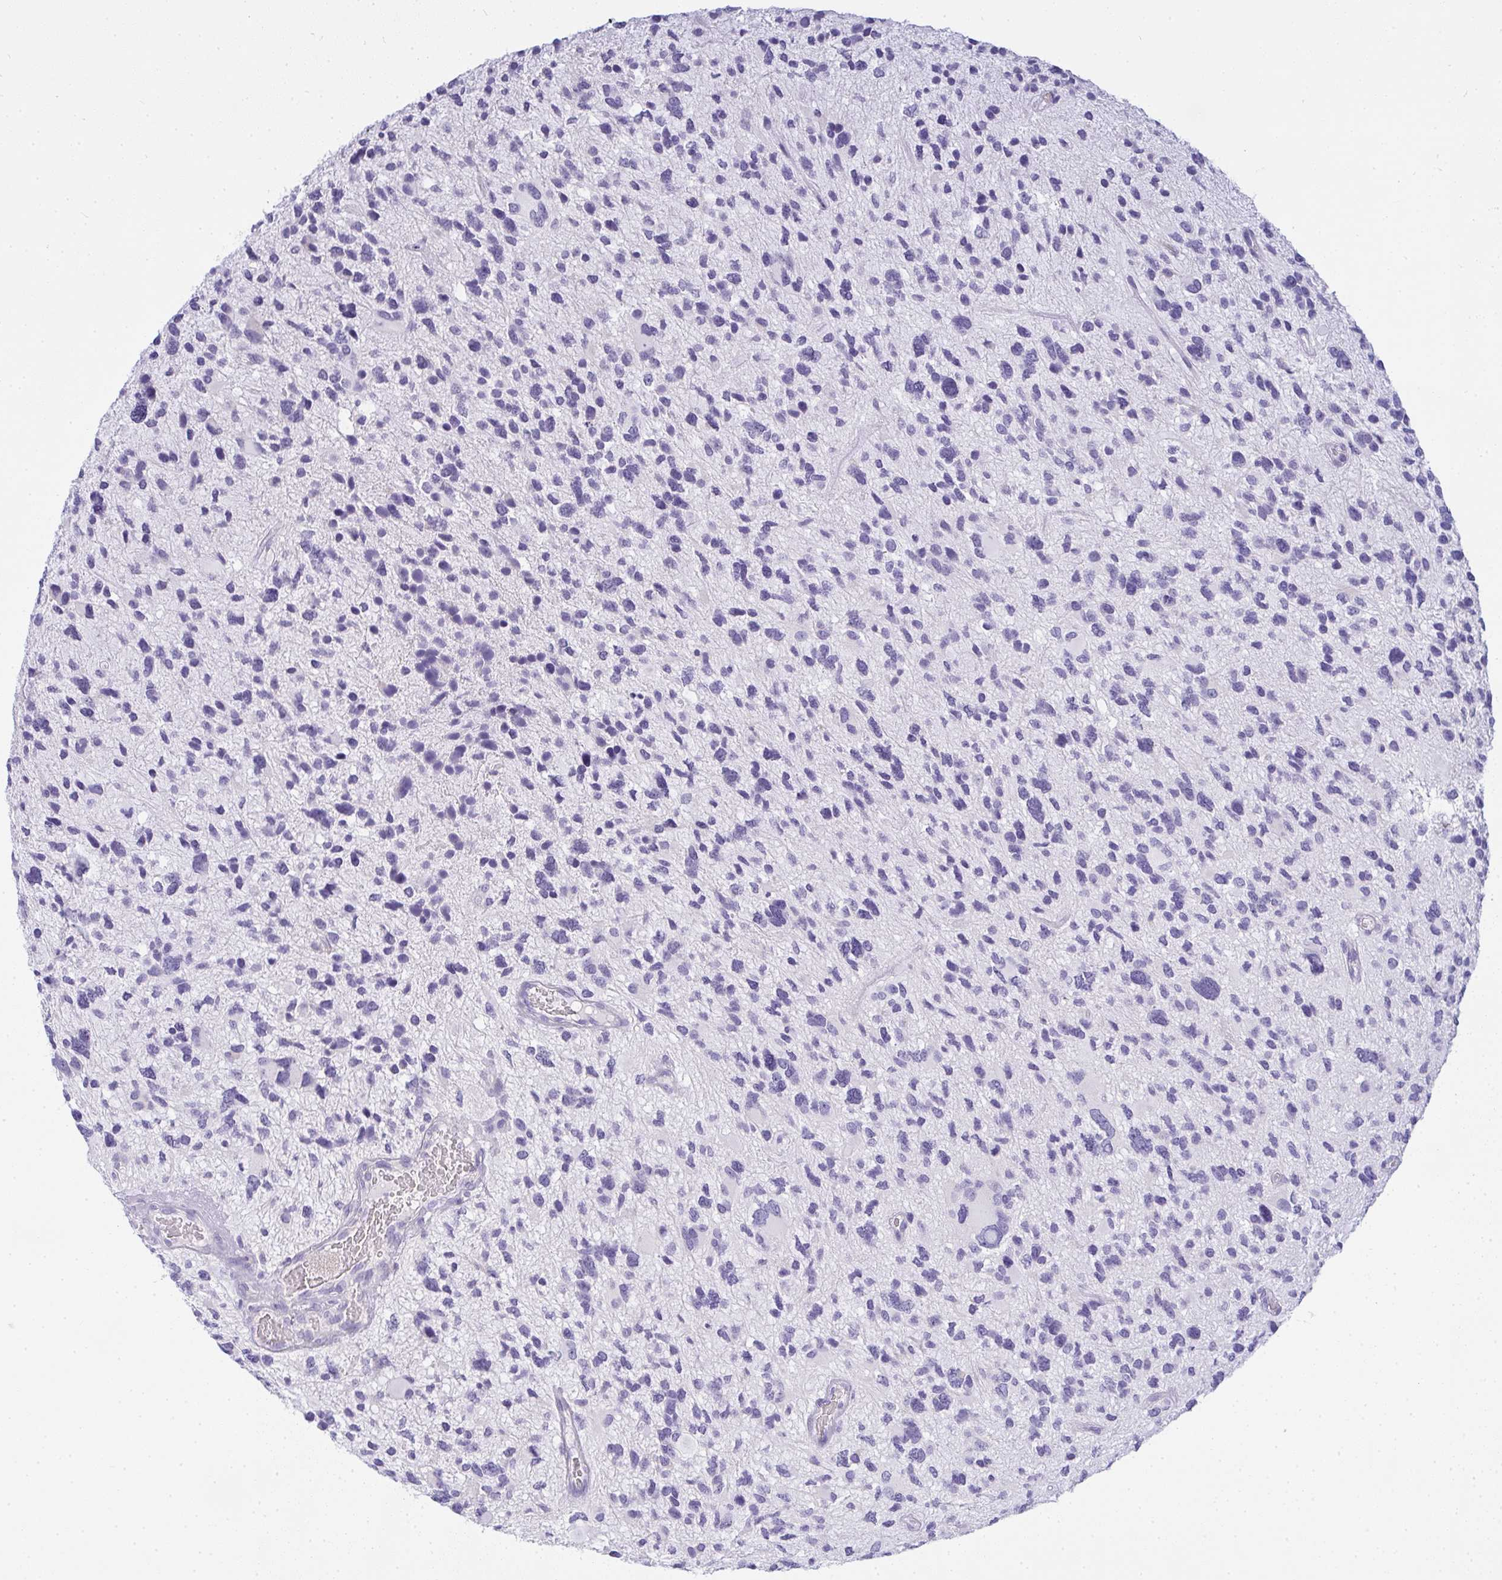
{"staining": {"intensity": "negative", "quantity": "none", "location": "none"}, "tissue": "glioma", "cell_type": "Tumor cells", "image_type": "cancer", "snomed": [{"axis": "morphology", "description": "Glioma, malignant, High grade"}, {"axis": "topography", "description": "Brain"}], "caption": "This is an immunohistochemistry micrograph of human malignant glioma (high-grade). There is no positivity in tumor cells.", "gene": "GSDMB", "patient": {"sex": "female", "age": 11}}